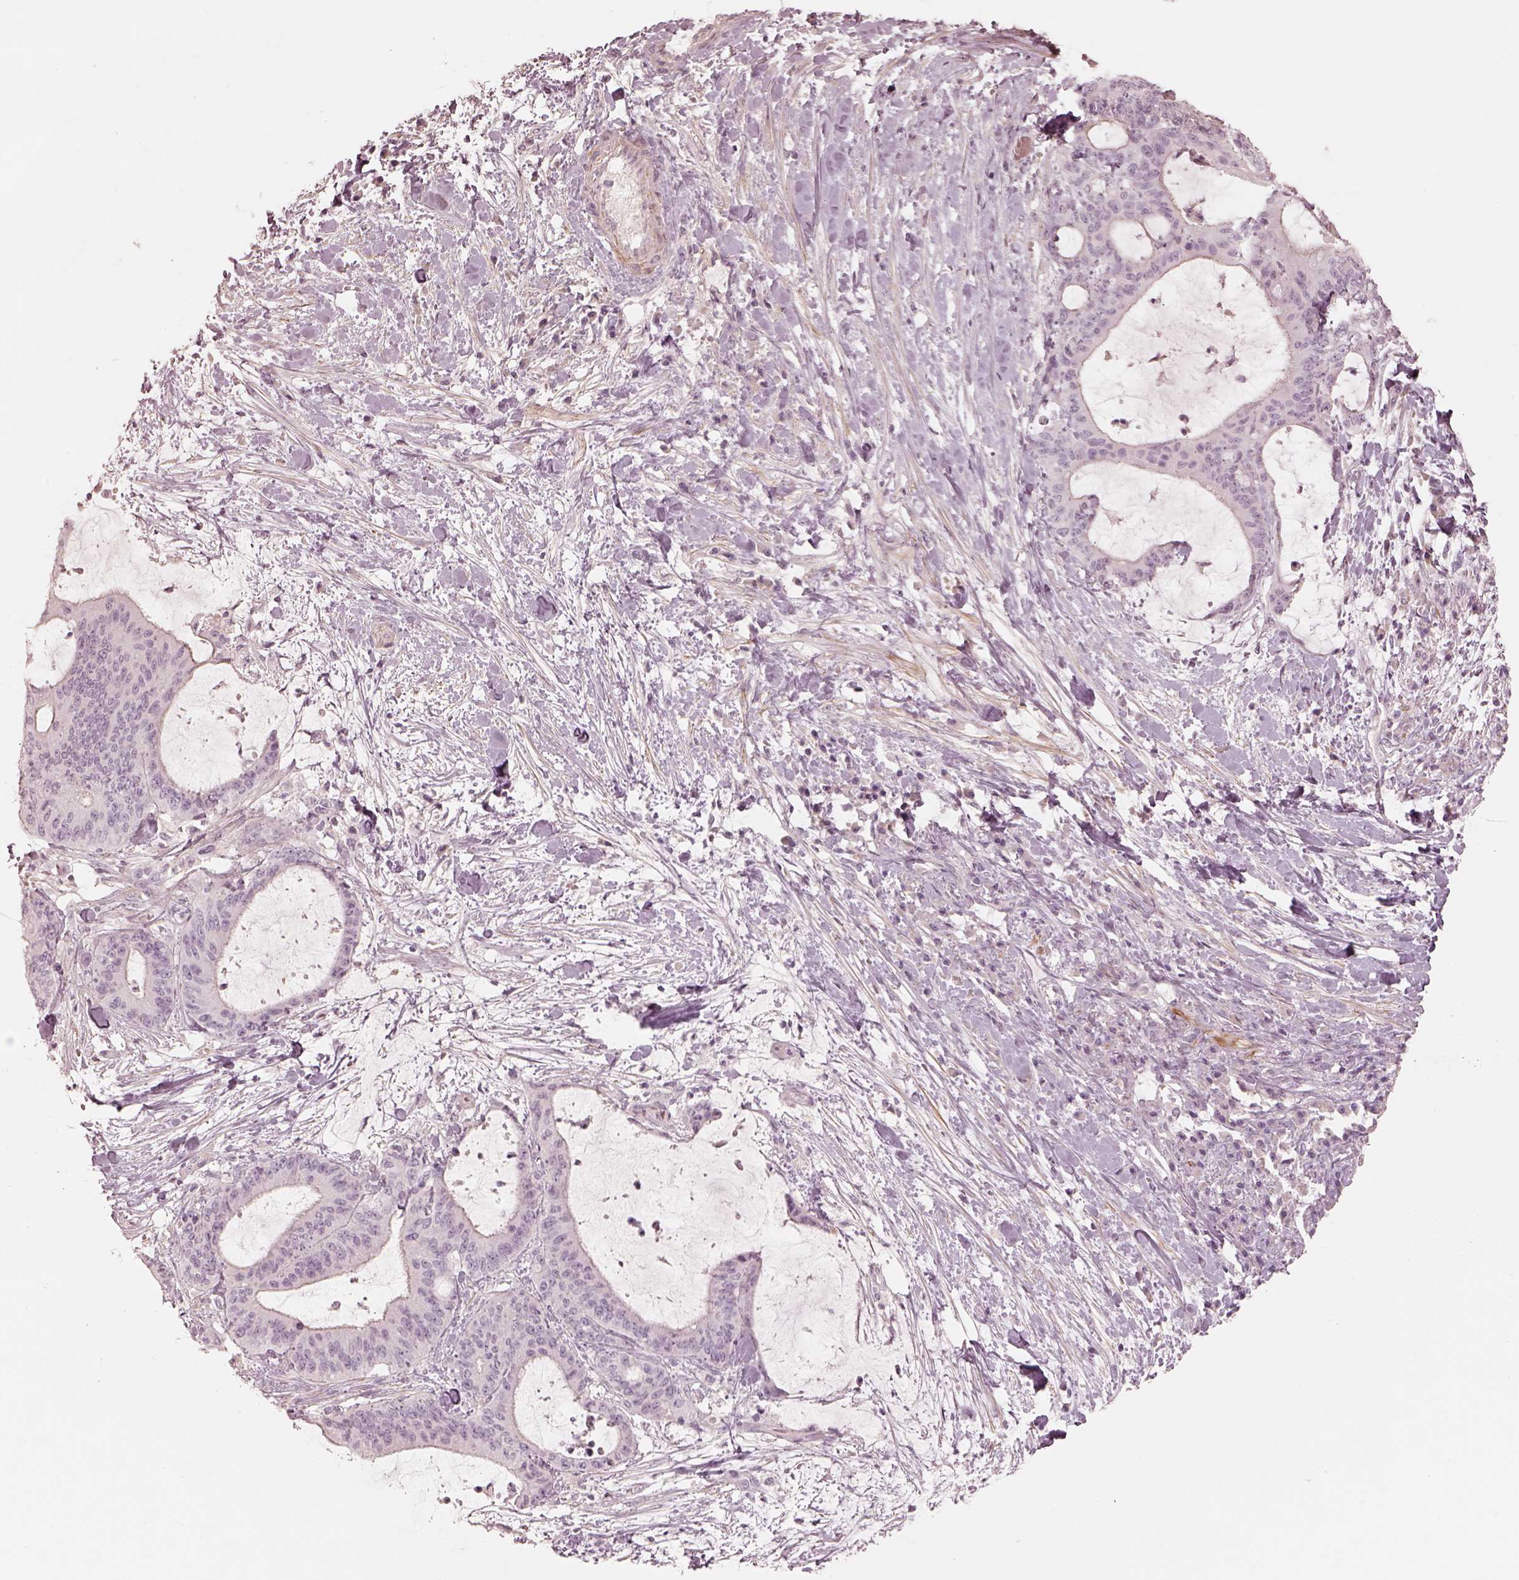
{"staining": {"intensity": "negative", "quantity": "none", "location": "none"}, "tissue": "liver cancer", "cell_type": "Tumor cells", "image_type": "cancer", "snomed": [{"axis": "morphology", "description": "Cholangiocarcinoma"}, {"axis": "topography", "description": "Liver"}], "caption": "DAB (3,3'-diaminobenzidine) immunohistochemical staining of human liver cancer (cholangiocarcinoma) displays no significant positivity in tumor cells. (DAB immunohistochemistry, high magnification).", "gene": "PRLHR", "patient": {"sex": "female", "age": 73}}